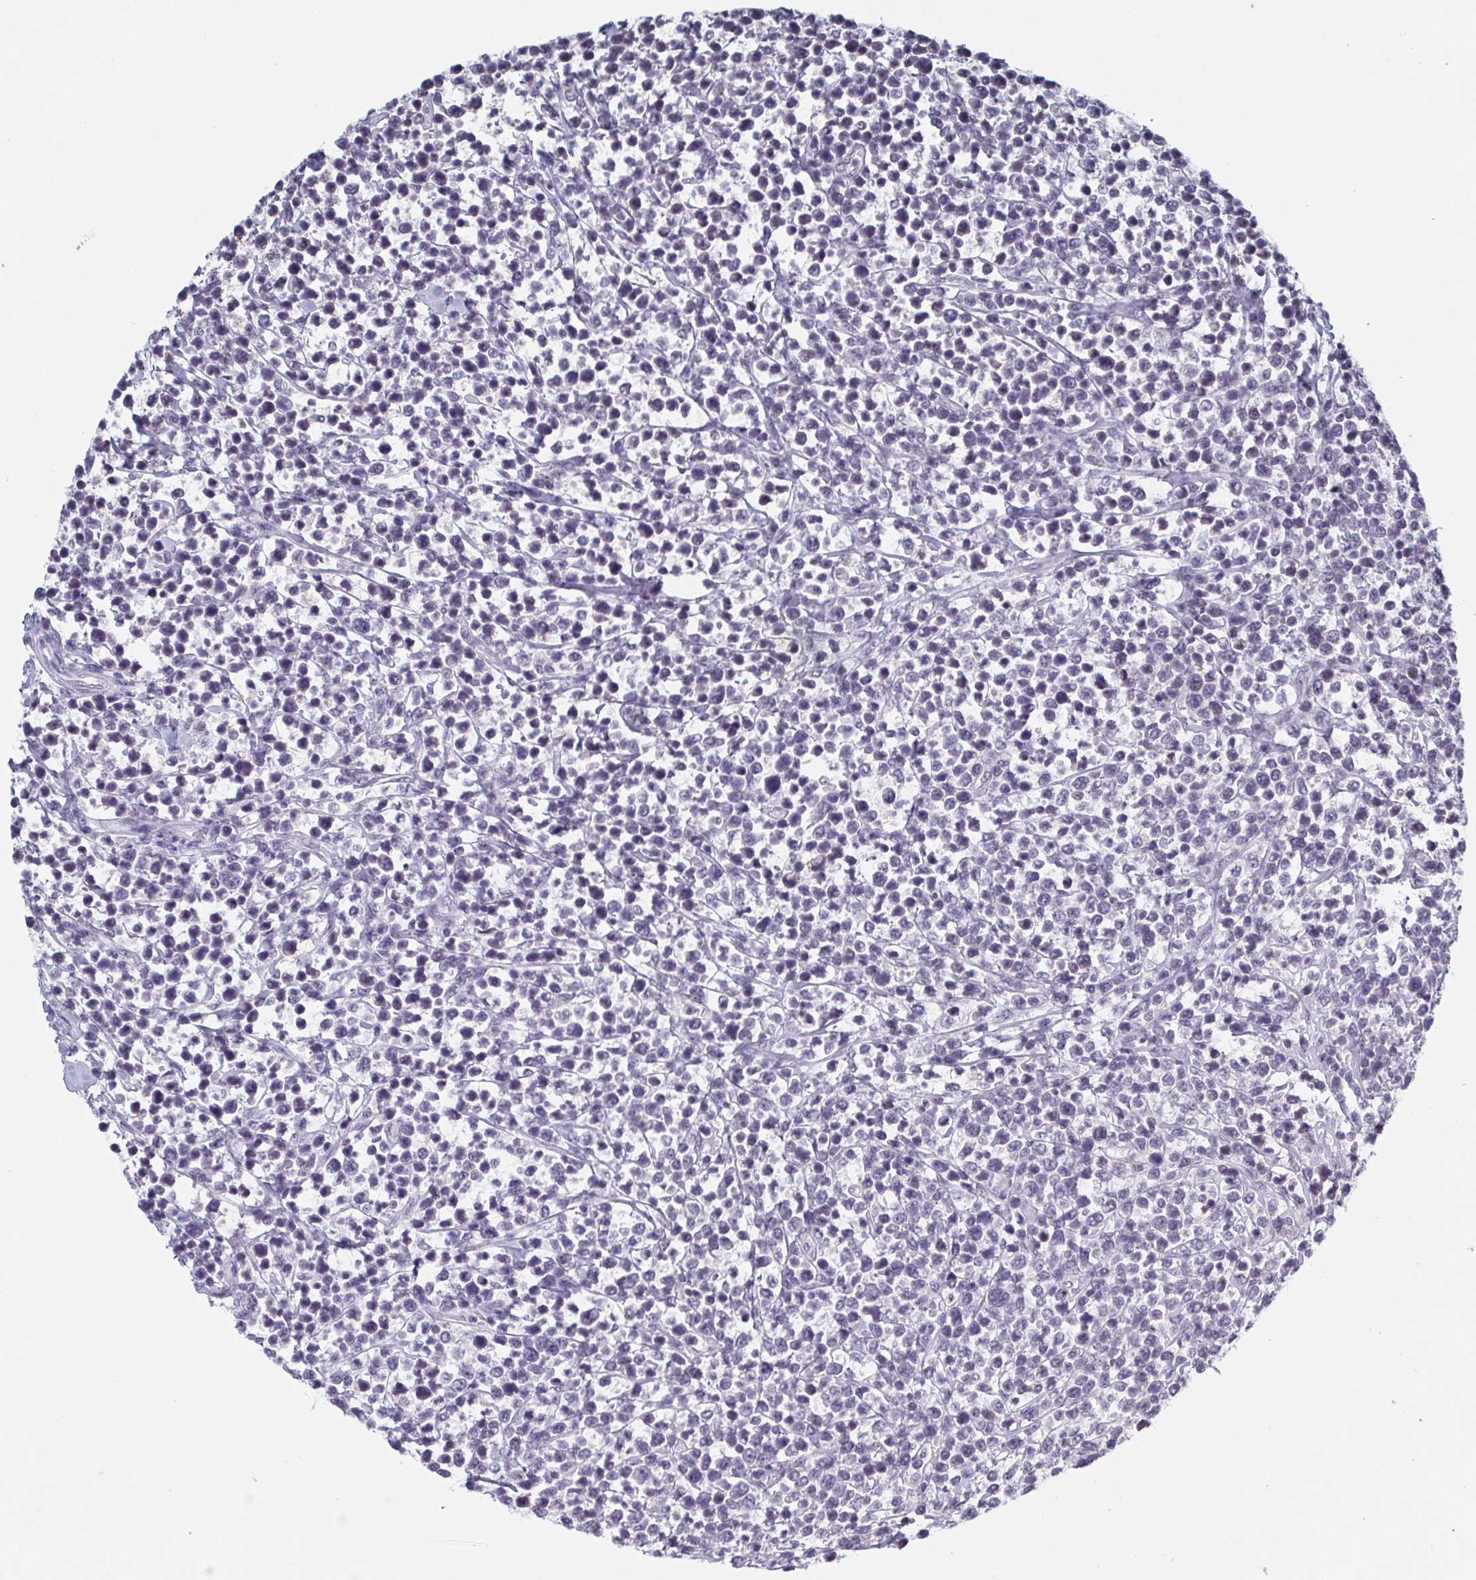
{"staining": {"intensity": "negative", "quantity": "none", "location": "none"}, "tissue": "lymphoma", "cell_type": "Tumor cells", "image_type": "cancer", "snomed": [{"axis": "morphology", "description": "Malignant lymphoma, non-Hodgkin's type, High grade"}, {"axis": "topography", "description": "Soft tissue"}], "caption": "A photomicrograph of human lymphoma is negative for staining in tumor cells. The staining was performed using DAB to visualize the protein expression in brown, while the nuclei were stained in blue with hematoxylin (Magnification: 20x).", "gene": "TMEM92", "patient": {"sex": "female", "age": 56}}